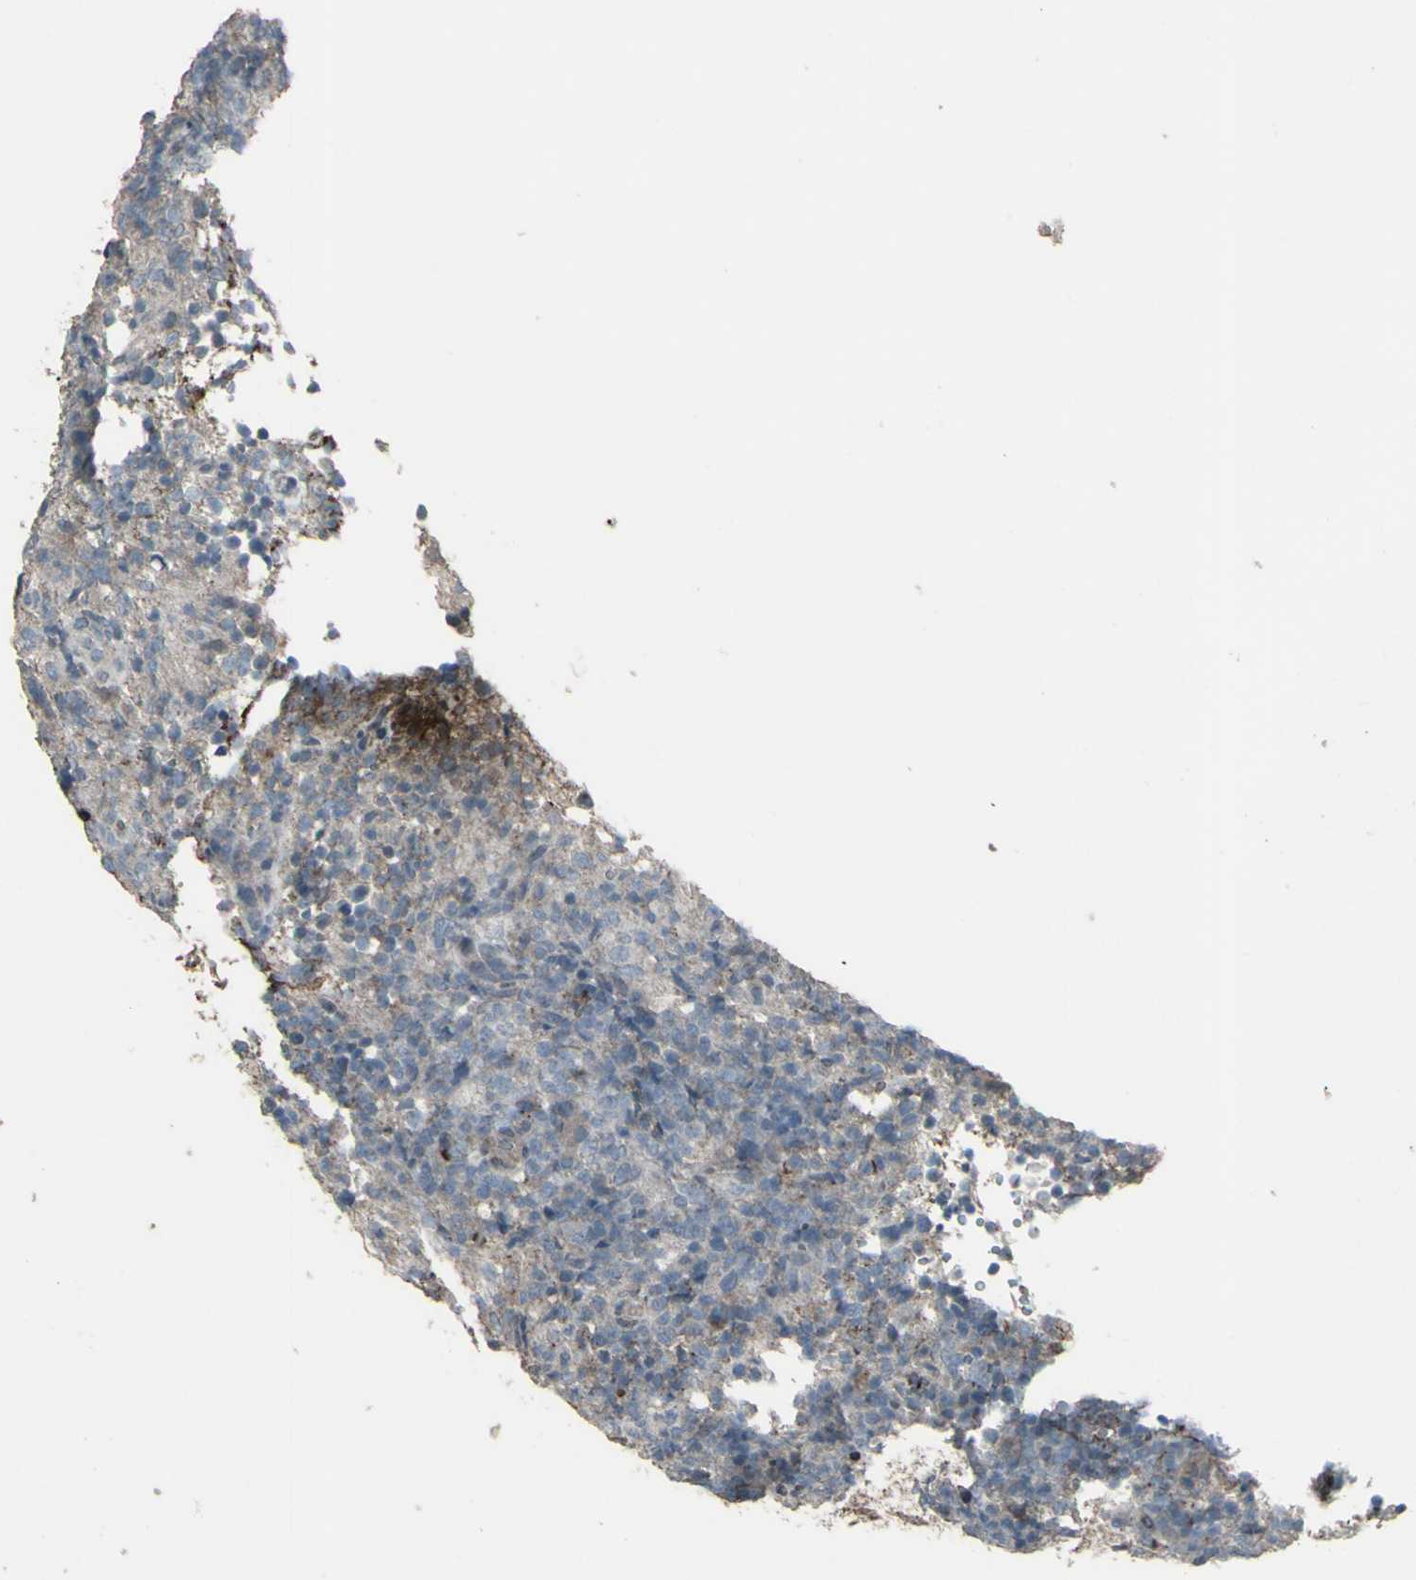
{"staining": {"intensity": "negative", "quantity": "none", "location": "none"}, "tissue": "lymphoma", "cell_type": "Tumor cells", "image_type": "cancer", "snomed": [{"axis": "morphology", "description": "Malignant lymphoma, non-Hodgkin's type, High grade"}, {"axis": "topography", "description": "Lymph node"}], "caption": "Tumor cells show no significant protein expression in lymphoma. The staining was performed using DAB to visualize the protein expression in brown, while the nuclei were stained in blue with hematoxylin (Magnification: 20x).", "gene": "SMO", "patient": {"sex": "female", "age": 76}}